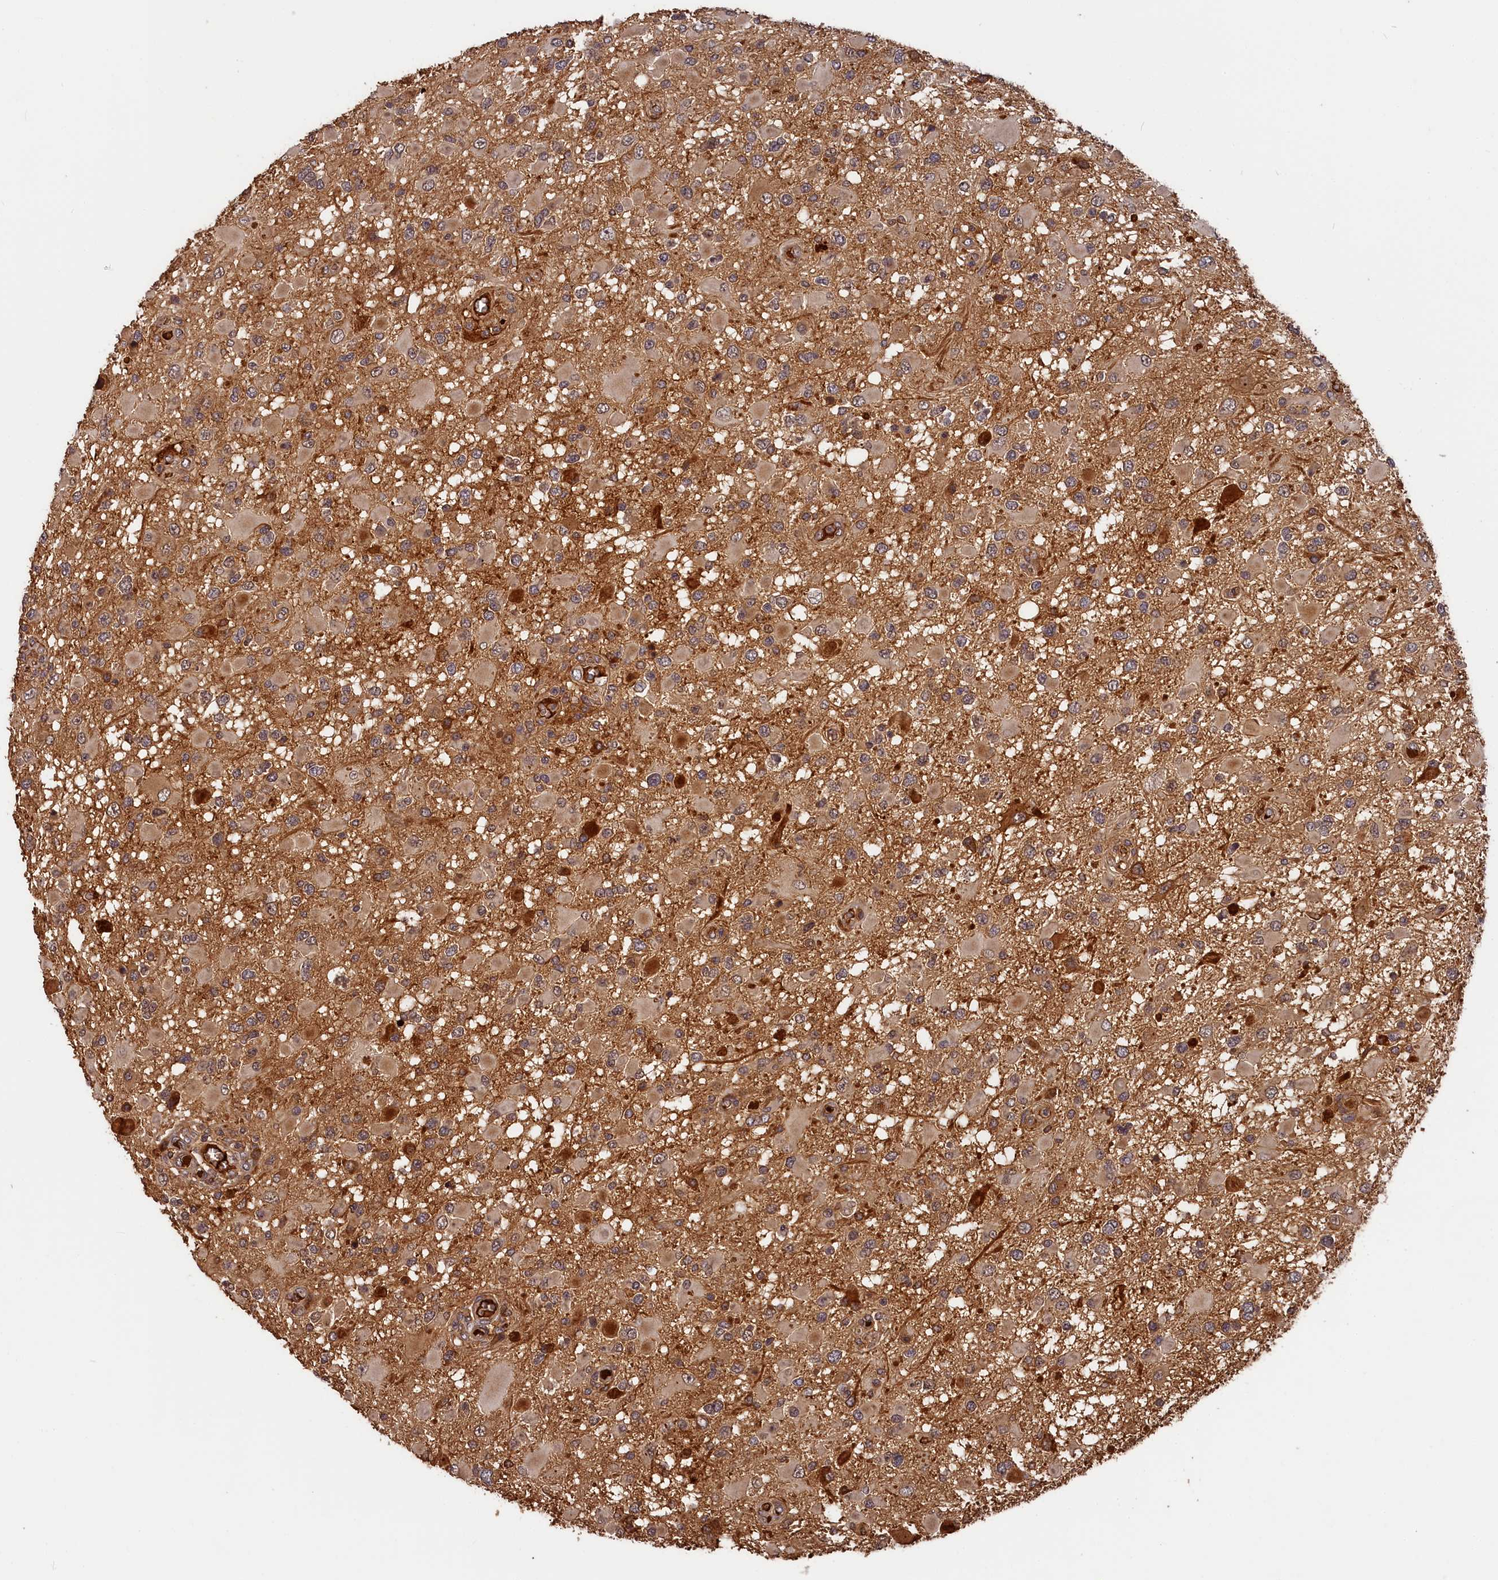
{"staining": {"intensity": "weak", "quantity": "25%-75%", "location": "cytoplasmic/membranous"}, "tissue": "glioma", "cell_type": "Tumor cells", "image_type": "cancer", "snomed": [{"axis": "morphology", "description": "Glioma, malignant, High grade"}, {"axis": "topography", "description": "Brain"}], "caption": "DAB immunohistochemical staining of human glioma reveals weak cytoplasmic/membranous protein staining in about 25%-75% of tumor cells.", "gene": "ITIH1", "patient": {"sex": "male", "age": 53}}